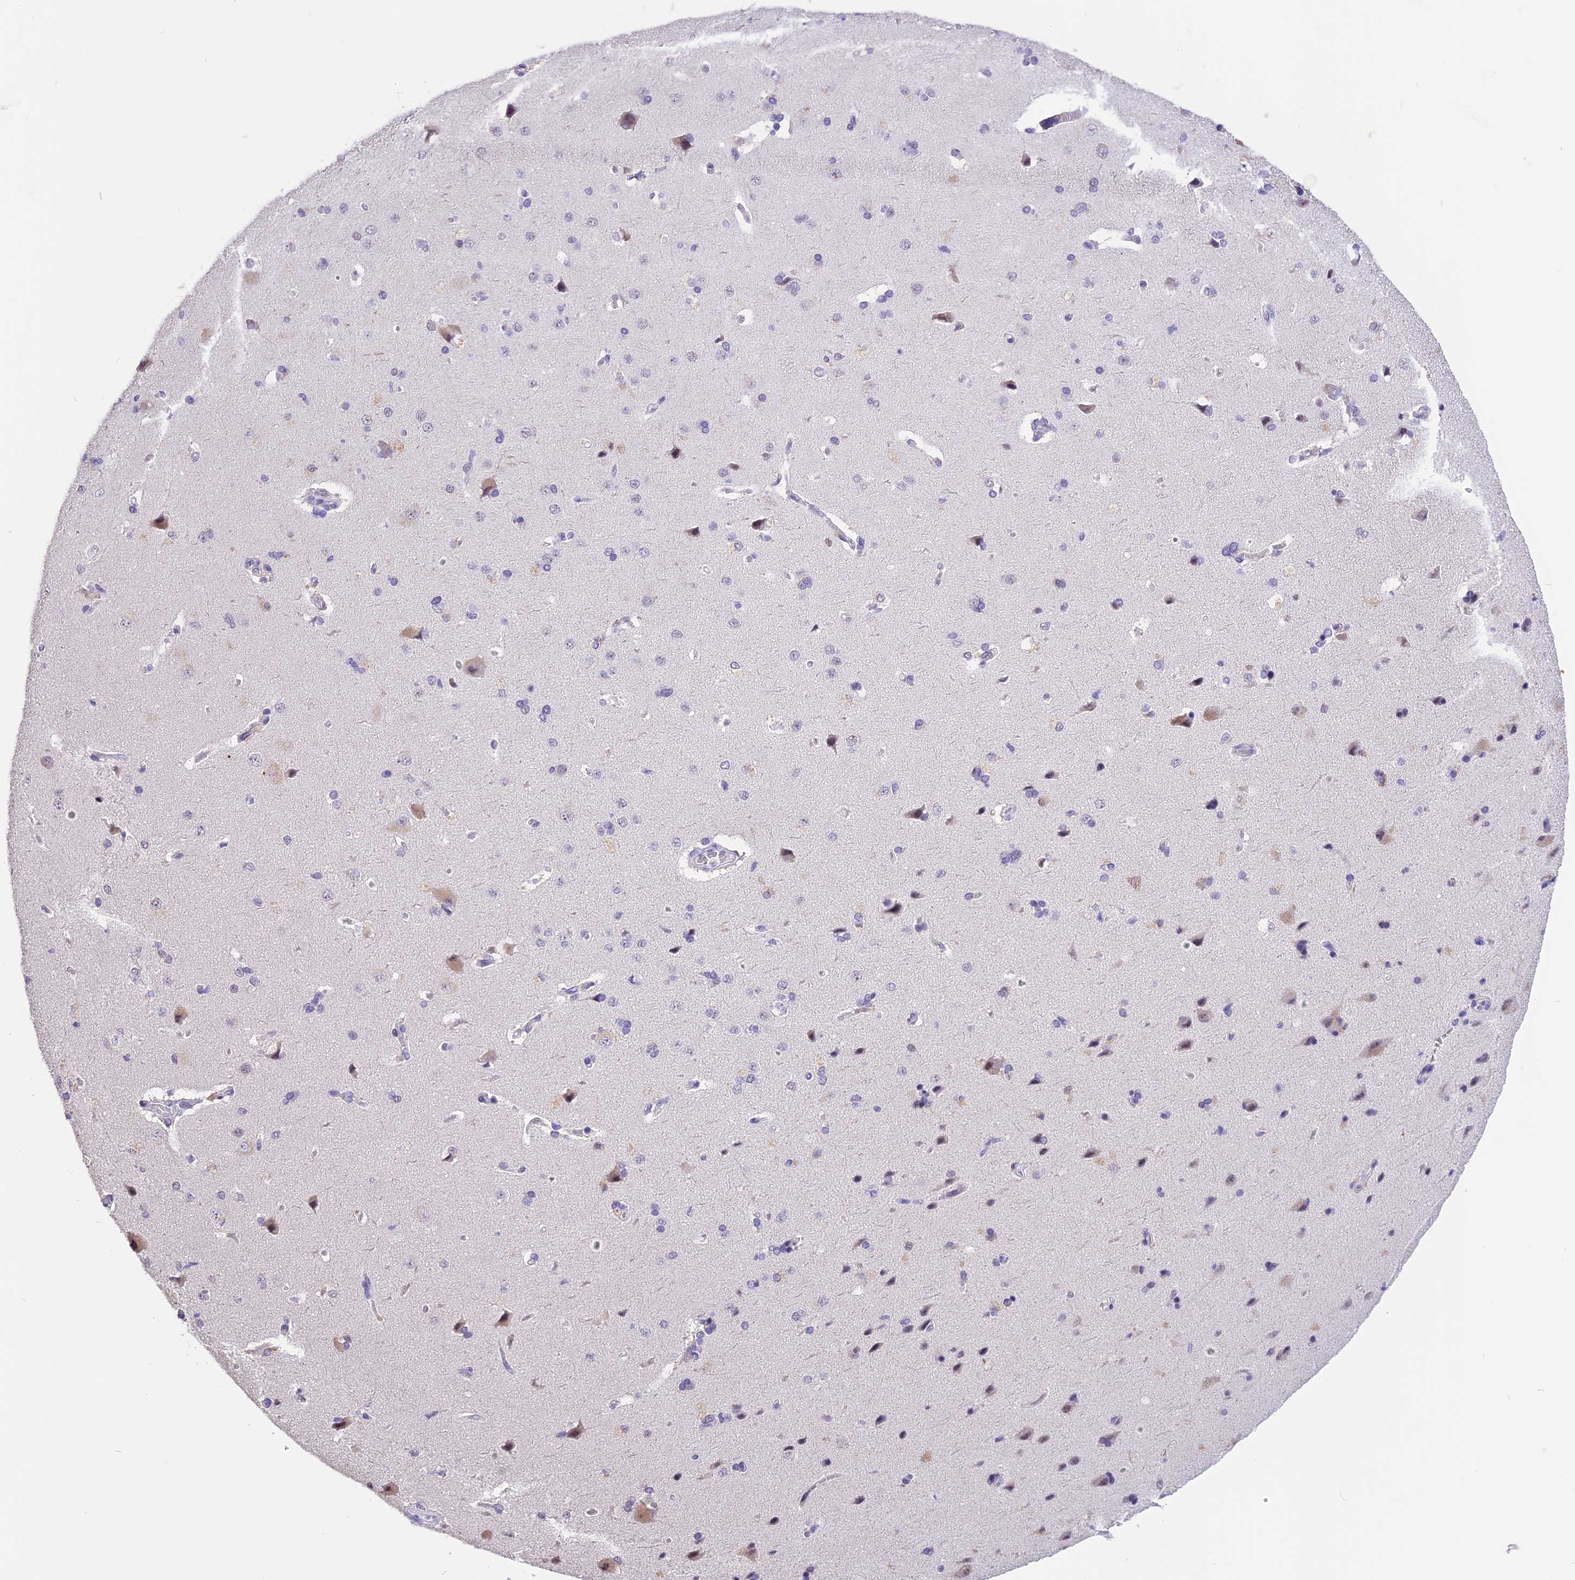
{"staining": {"intensity": "negative", "quantity": "none", "location": "none"}, "tissue": "cerebral cortex", "cell_type": "Endothelial cells", "image_type": "normal", "snomed": [{"axis": "morphology", "description": "Normal tissue, NOS"}, {"axis": "topography", "description": "Cerebral cortex"}], "caption": "DAB immunohistochemical staining of benign human cerebral cortex demonstrates no significant positivity in endothelial cells.", "gene": "AHSP", "patient": {"sex": "male", "age": 62}}